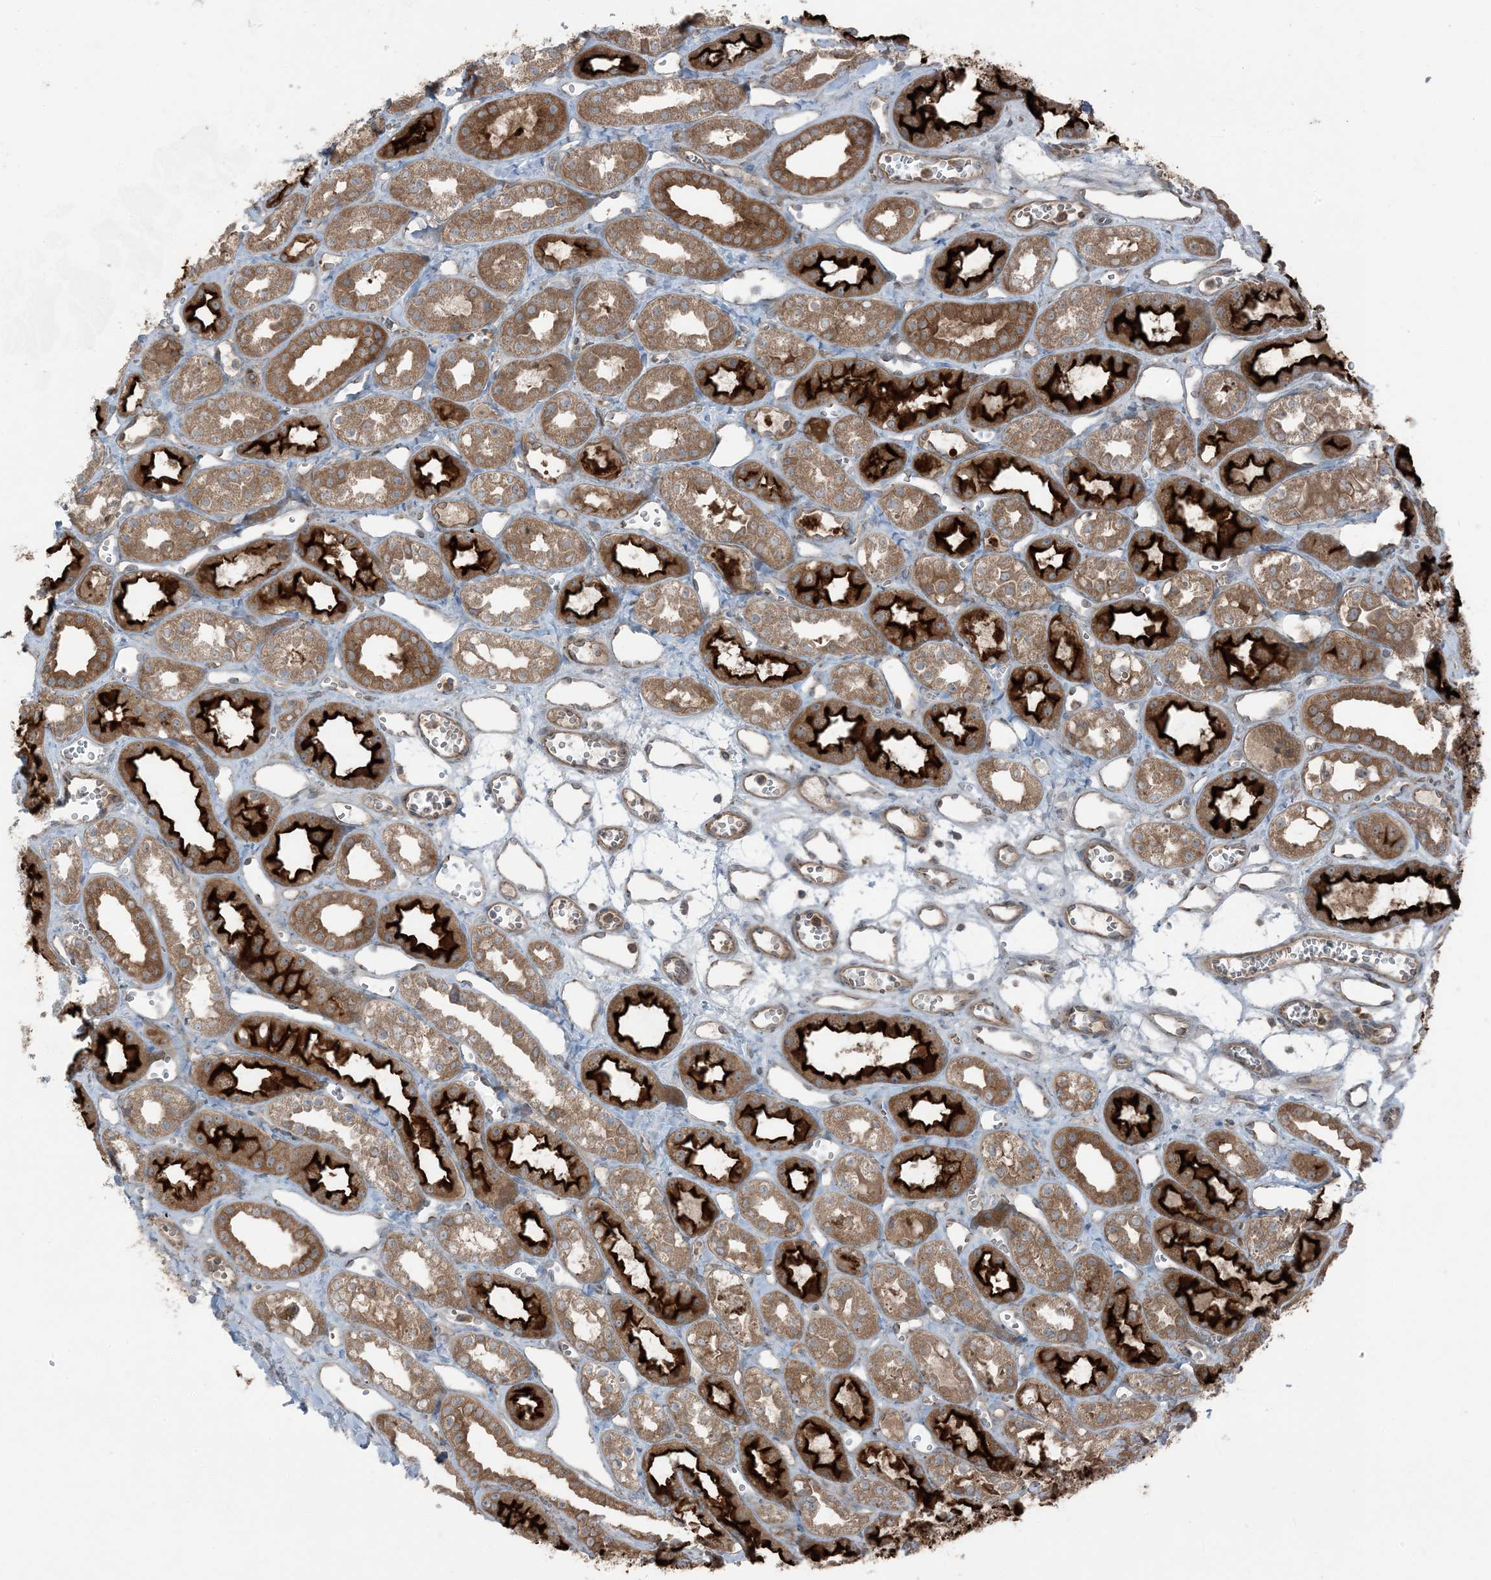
{"staining": {"intensity": "weak", "quantity": "<25%", "location": "cytoplasmic/membranous"}, "tissue": "kidney", "cell_type": "Cells in glomeruli", "image_type": "normal", "snomed": [{"axis": "morphology", "description": "Normal tissue, NOS"}, {"axis": "topography", "description": "Kidney"}], "caption": "A high-resolution micrograph shows immunohistochemistry (IHC) staining of unremarkable kidney, which reveals no significant expression in cells in glomeruli. The staining is performed using DAB brown chromogen with nuclei counter-stained in using hematoxylin.", "gene": "RAB3GAP1", "patient": {"sex": "male", "age": 16}}